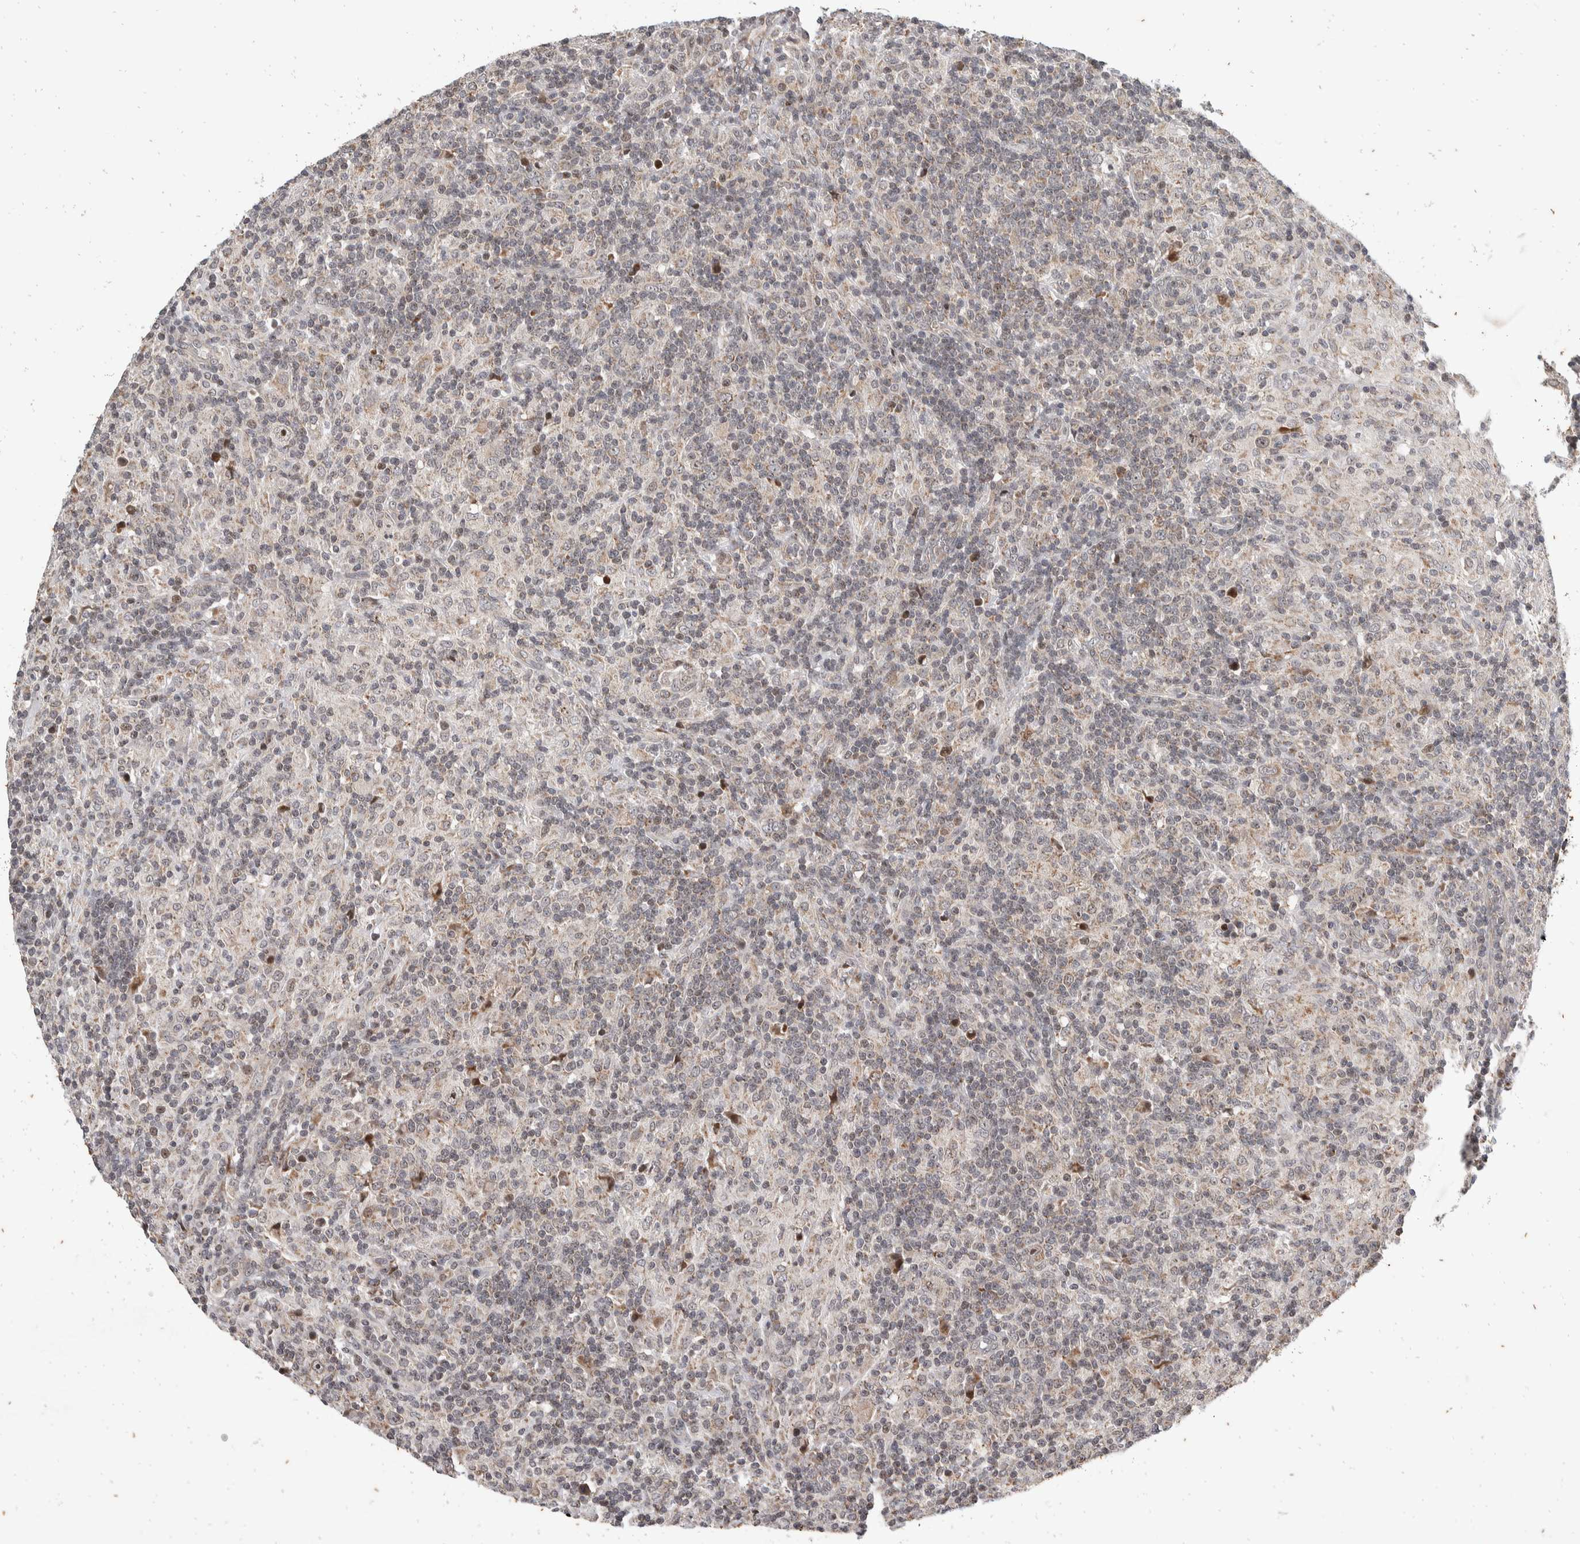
{"staining": {"intensity": "weak", "quantity": ">75%", "location": "cytoplasmic/membranous,nuclear"}, "tissue": "lymphoma", "cell_type": "Tumor cells", "image_type": "cancer", "snomed": [{"axis": "morphology", "description": "Hodgkin's disease, NOS"}, {"axis": "topography", "description": "Lymph node"}], "caption": "Hodgkin's disease stained for a protein demonstrates weak cytoplasmic/membranous and nuclear positivity in tumor cells. (DAB (3,3'-diaminobenzidine) IHC, brown staining for protein, blue staining for nuclei).", "gene": "ATXN7L1", "patient": {"sex": "male", "age": 70}}